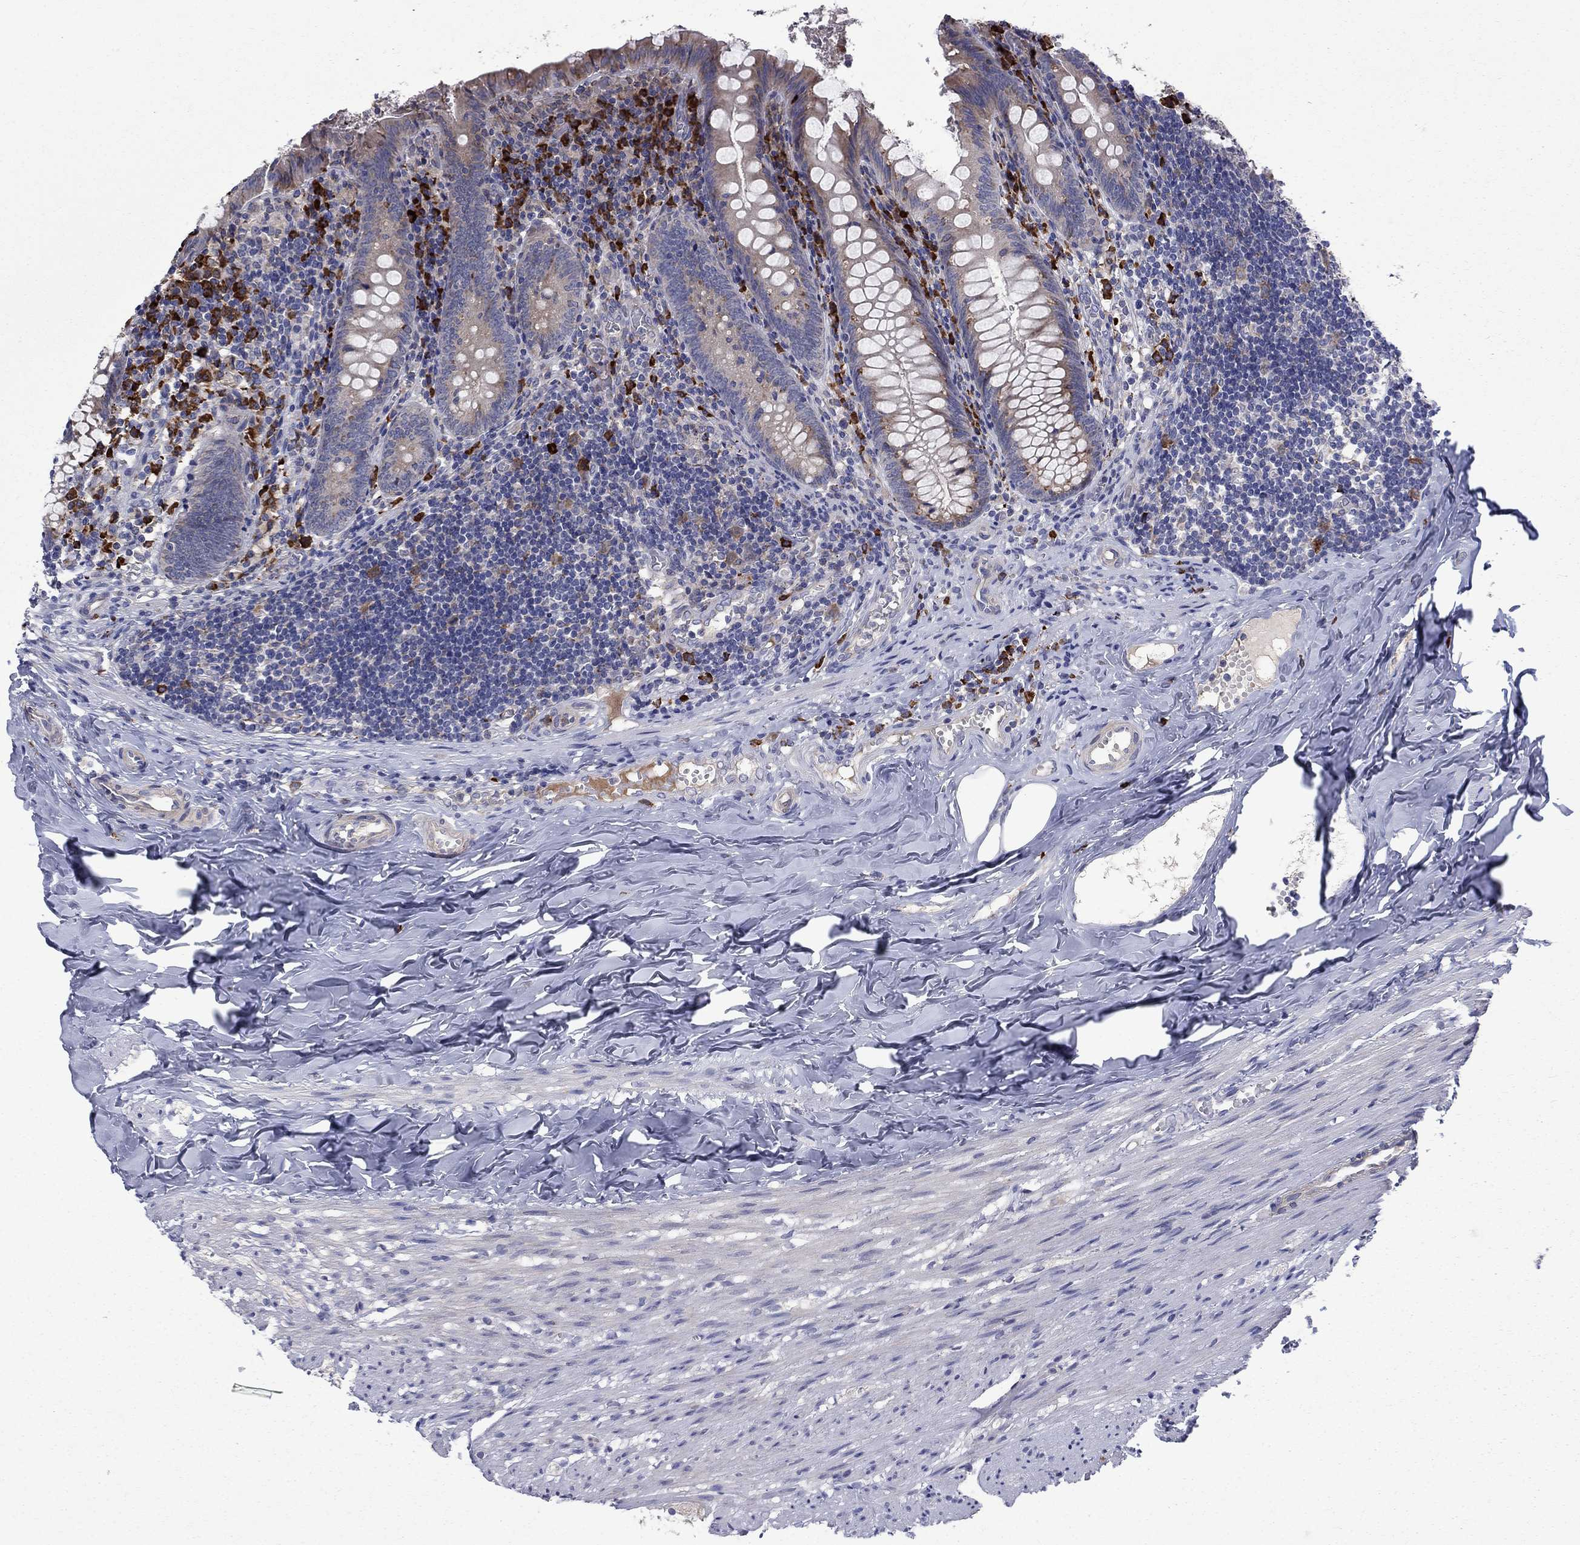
{"staining": {"intensity": "moderate", "quantity": "25%-75%", "location": "cytoplasmic/membranous"}, "tissue": "appendix", "cell_type": "Glandular cells", "image_type": "normal", "snomed": [{"axis": "morphology", "description": "Normal tissue, NOS"}, {"axis": "topography", "description": "Appendix"}], "caption": "Immunohistochemistry (IHC) (DAB (3,3'-diaminobenzidine)) staining of normal human appendix exhibits moderate cytoplasmic/membranous protein staining in about 25%-75% of glandular cells.", "gene": "ASNS", "patient": {"sex": "female", "age": 23}}